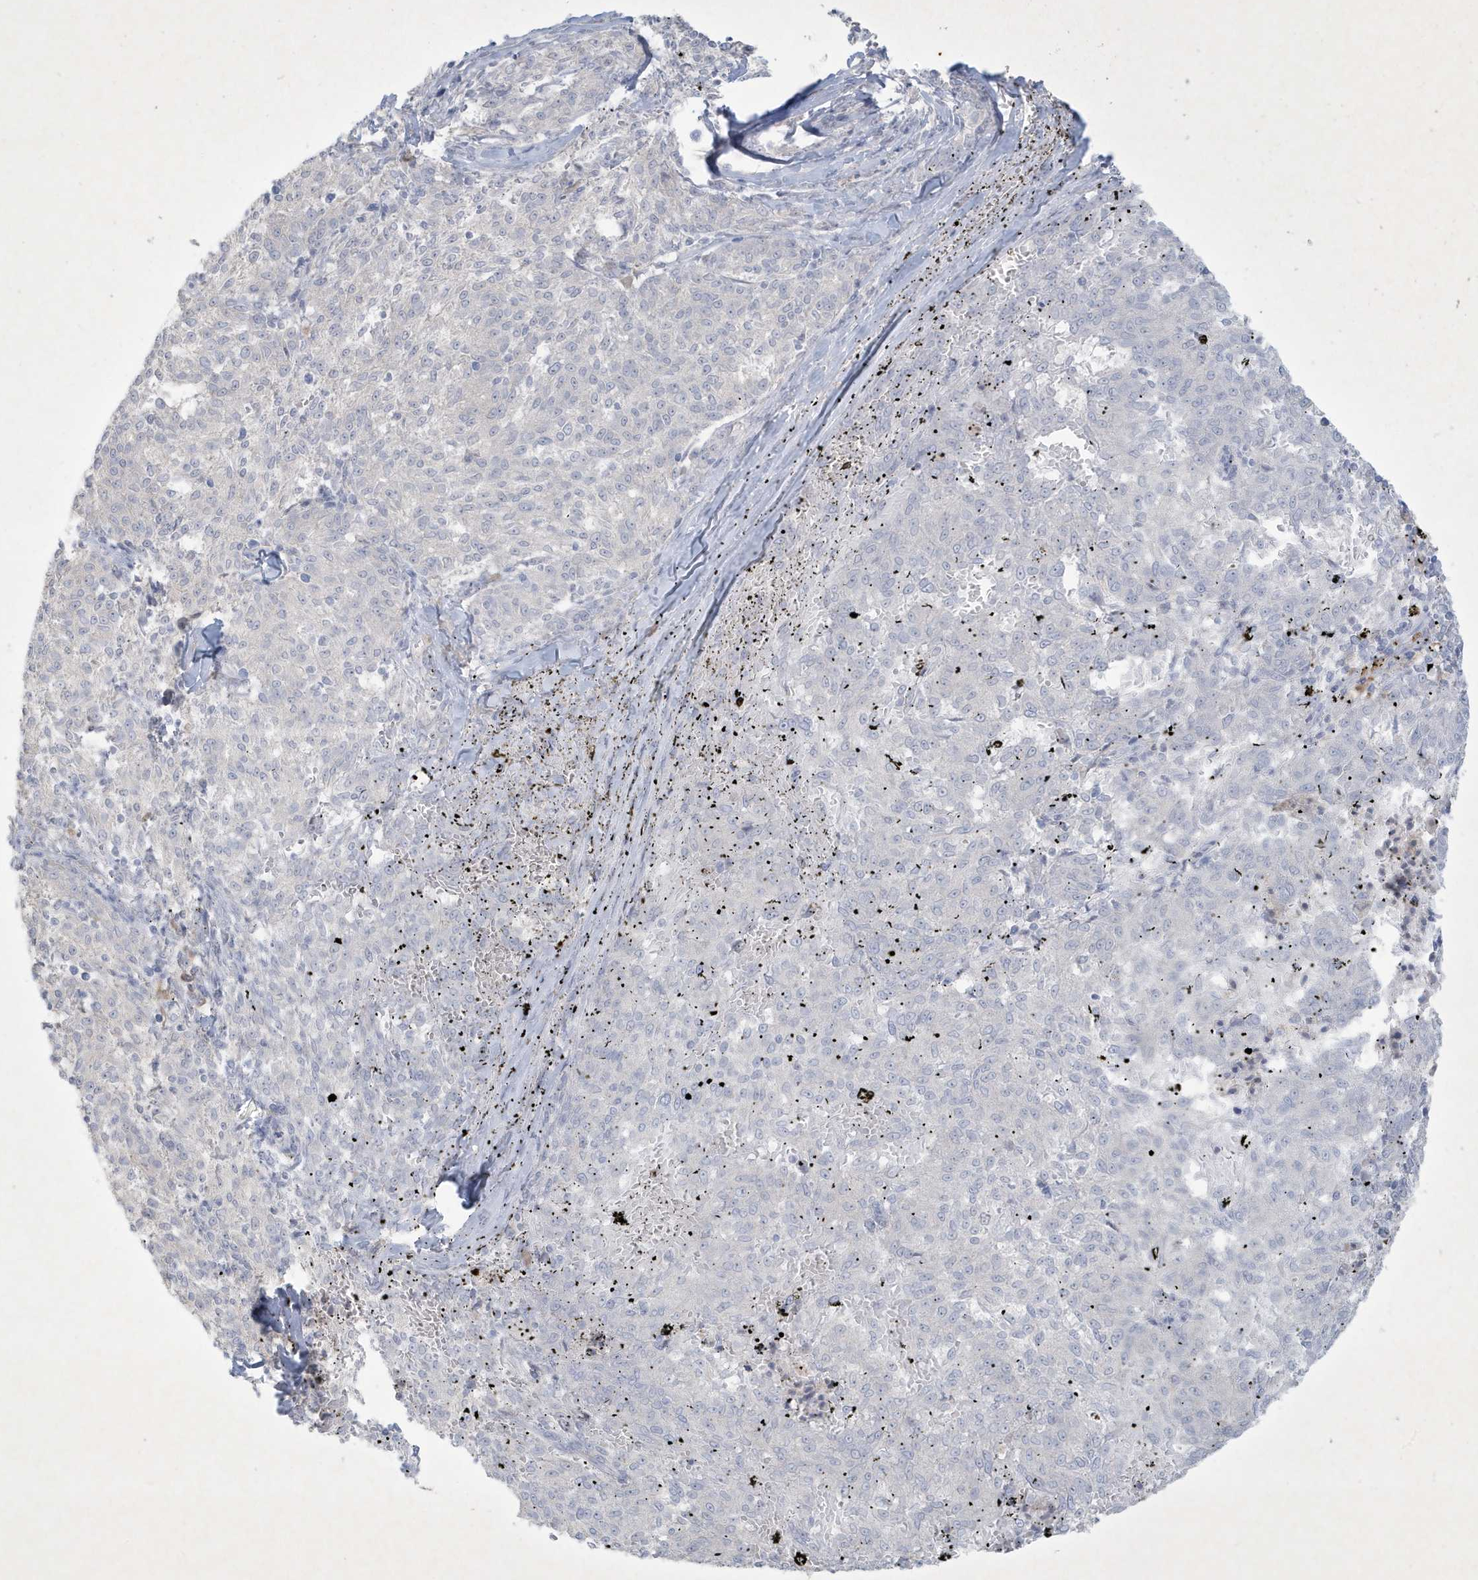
{"staining": {"intensity": "negative", "quantity": "none", "location": "none"}, "tissue": "melanoma", "cell_type": "Tumor cells", "image_type": "cancer", "snomed": [{"axis": "morphology", "description": "Malignant melanoma, NOS"}, {"axis": "topography", "description": "Skin"}], "caption": "There is no significant positivity in tumor cells of malignant melanoma.", "gene": "CCDC24", "patient": {"sex": "female", "age": 72}}